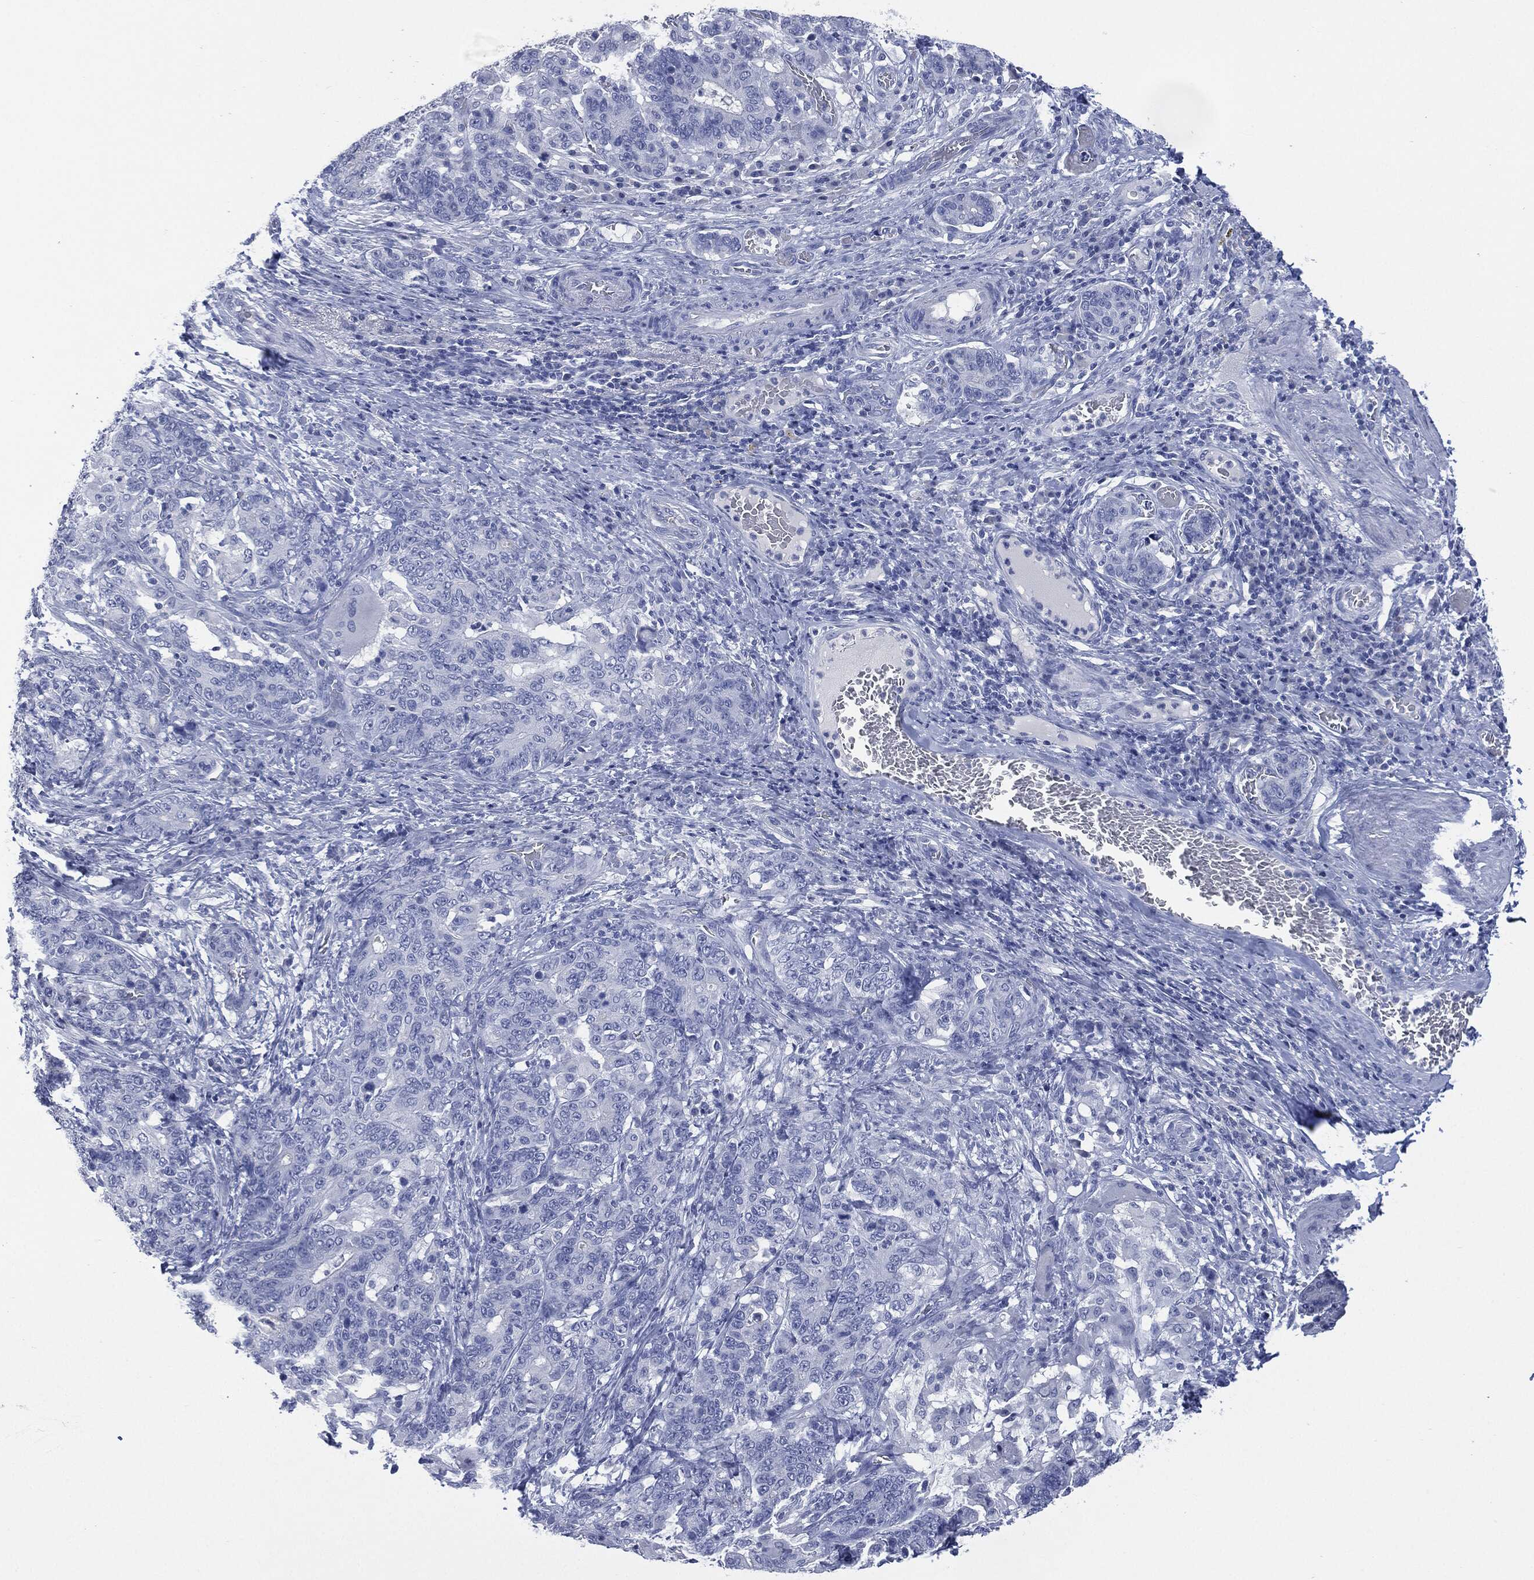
{"staining": {"intensity": "negative", "quantity": "none", "location": "none"}, "tissue": "stomach cancer", "cell_type": "Tumor cells", "image_type": "cancer", "snomed": [{"axis": "morphology", "description": "Normal tissue, NOS"}, {"axis": "morphology", "description": "Adenocarcinoma, NOS"}, {"axis": "topography", "description": "Stomach"}], "caption": "Tumor cells show no significant positivity in stomach cancer (adenocarcinoma).", "gene": "MUC16", "patient": {"sex": "female", "age": 64}}